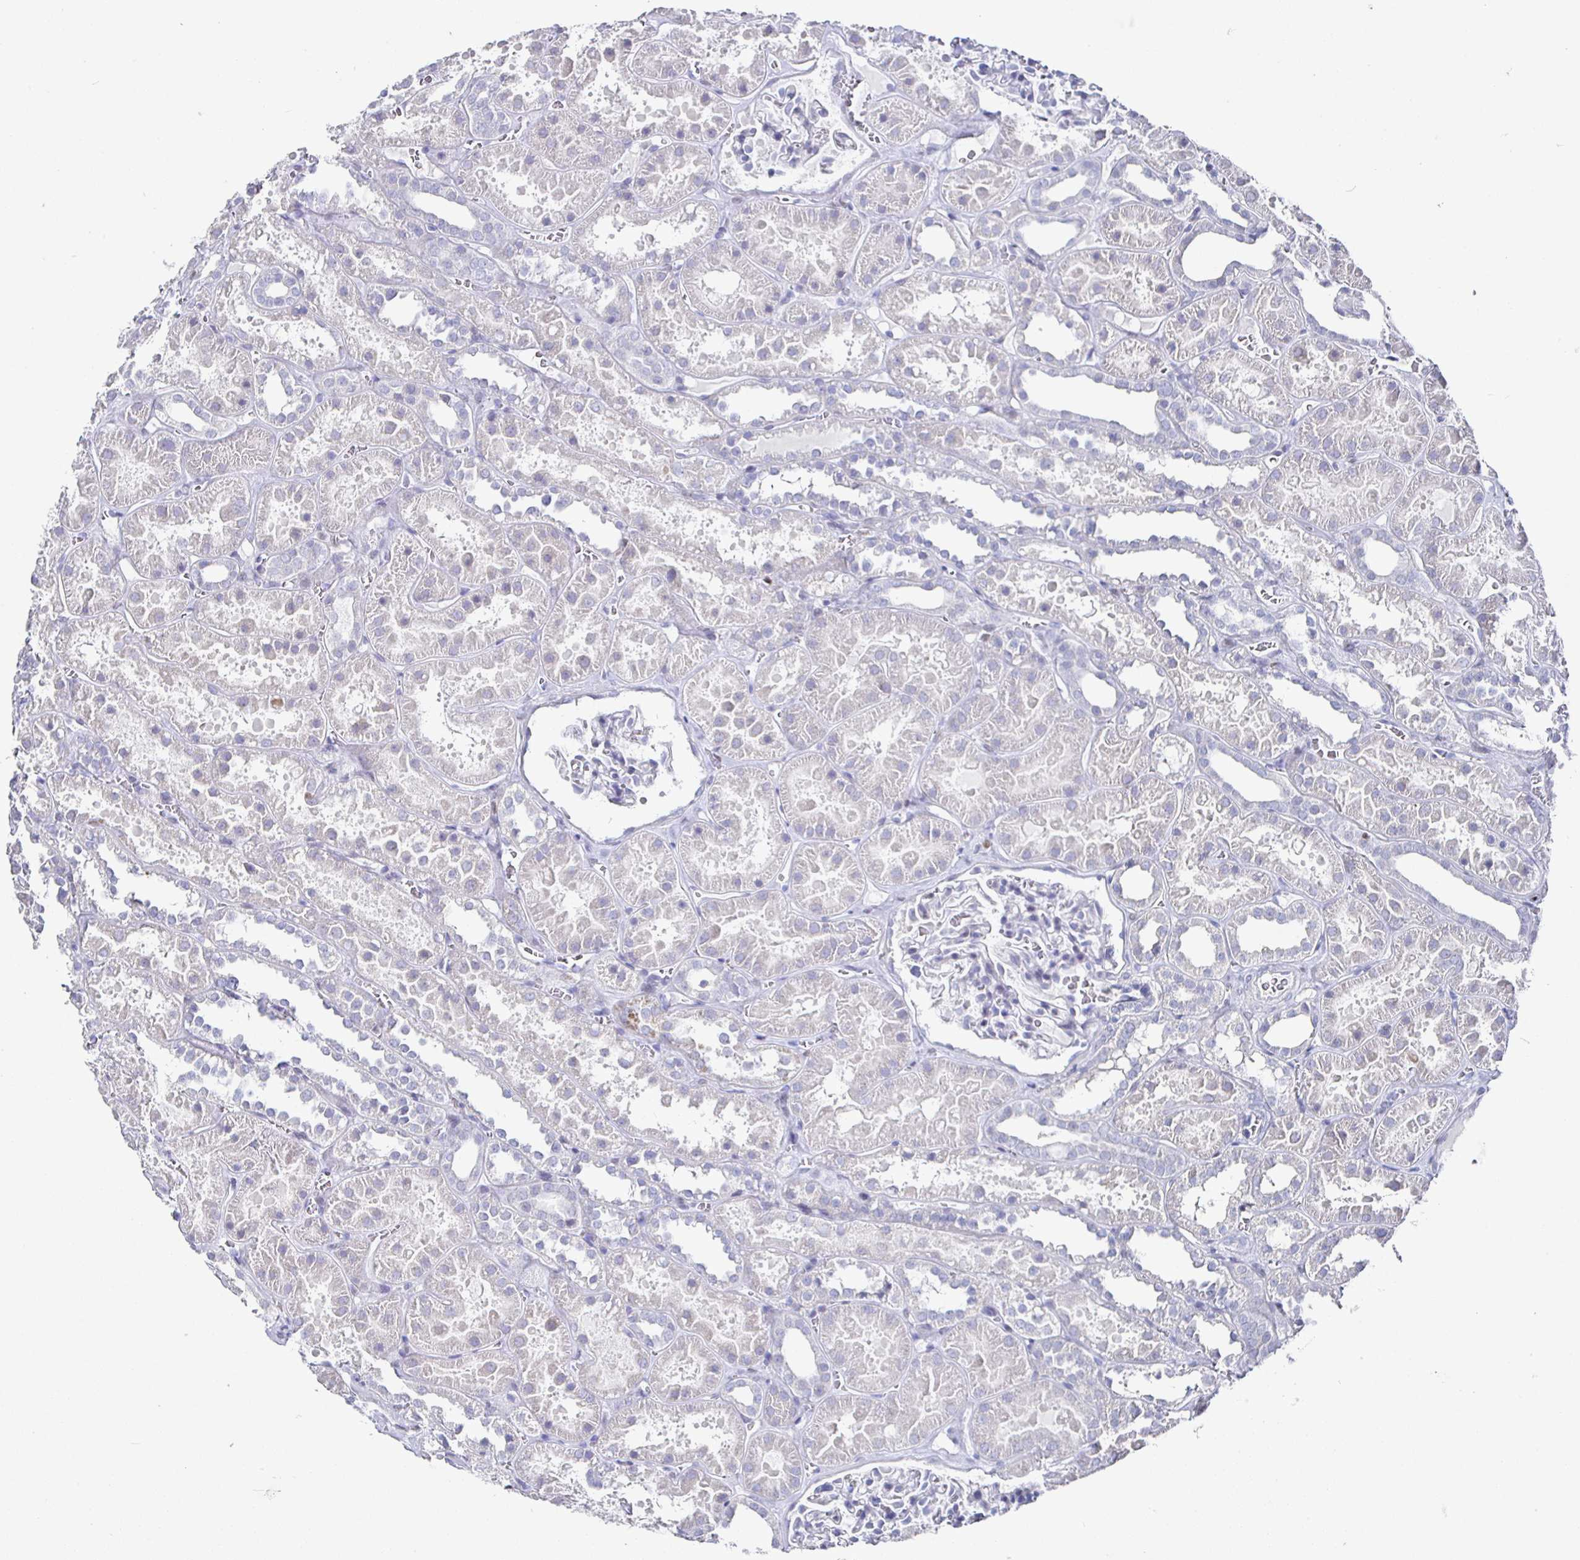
{"staining": {"intensity": "negative", "quantity": "none", "location": "none"}, "tissue": "kidney", "cell_type": "Cells in glomeruli", "image_type": "normal", "snomed": [{"axis": "morphology", "description": "Normal tissue, NOS"}, {"axis": "topography", "description": "Kidney"}], "caption": "Unremarkable kidney was stained to show a protein in brown. There is no significant positivity in cells in glomeruli. (DAB (3,3'-diaminobenzidine) IHC with hematoxylin counter stain).", "gene": "RUNX2", "patient": {"sex": "female", "age": 41}}